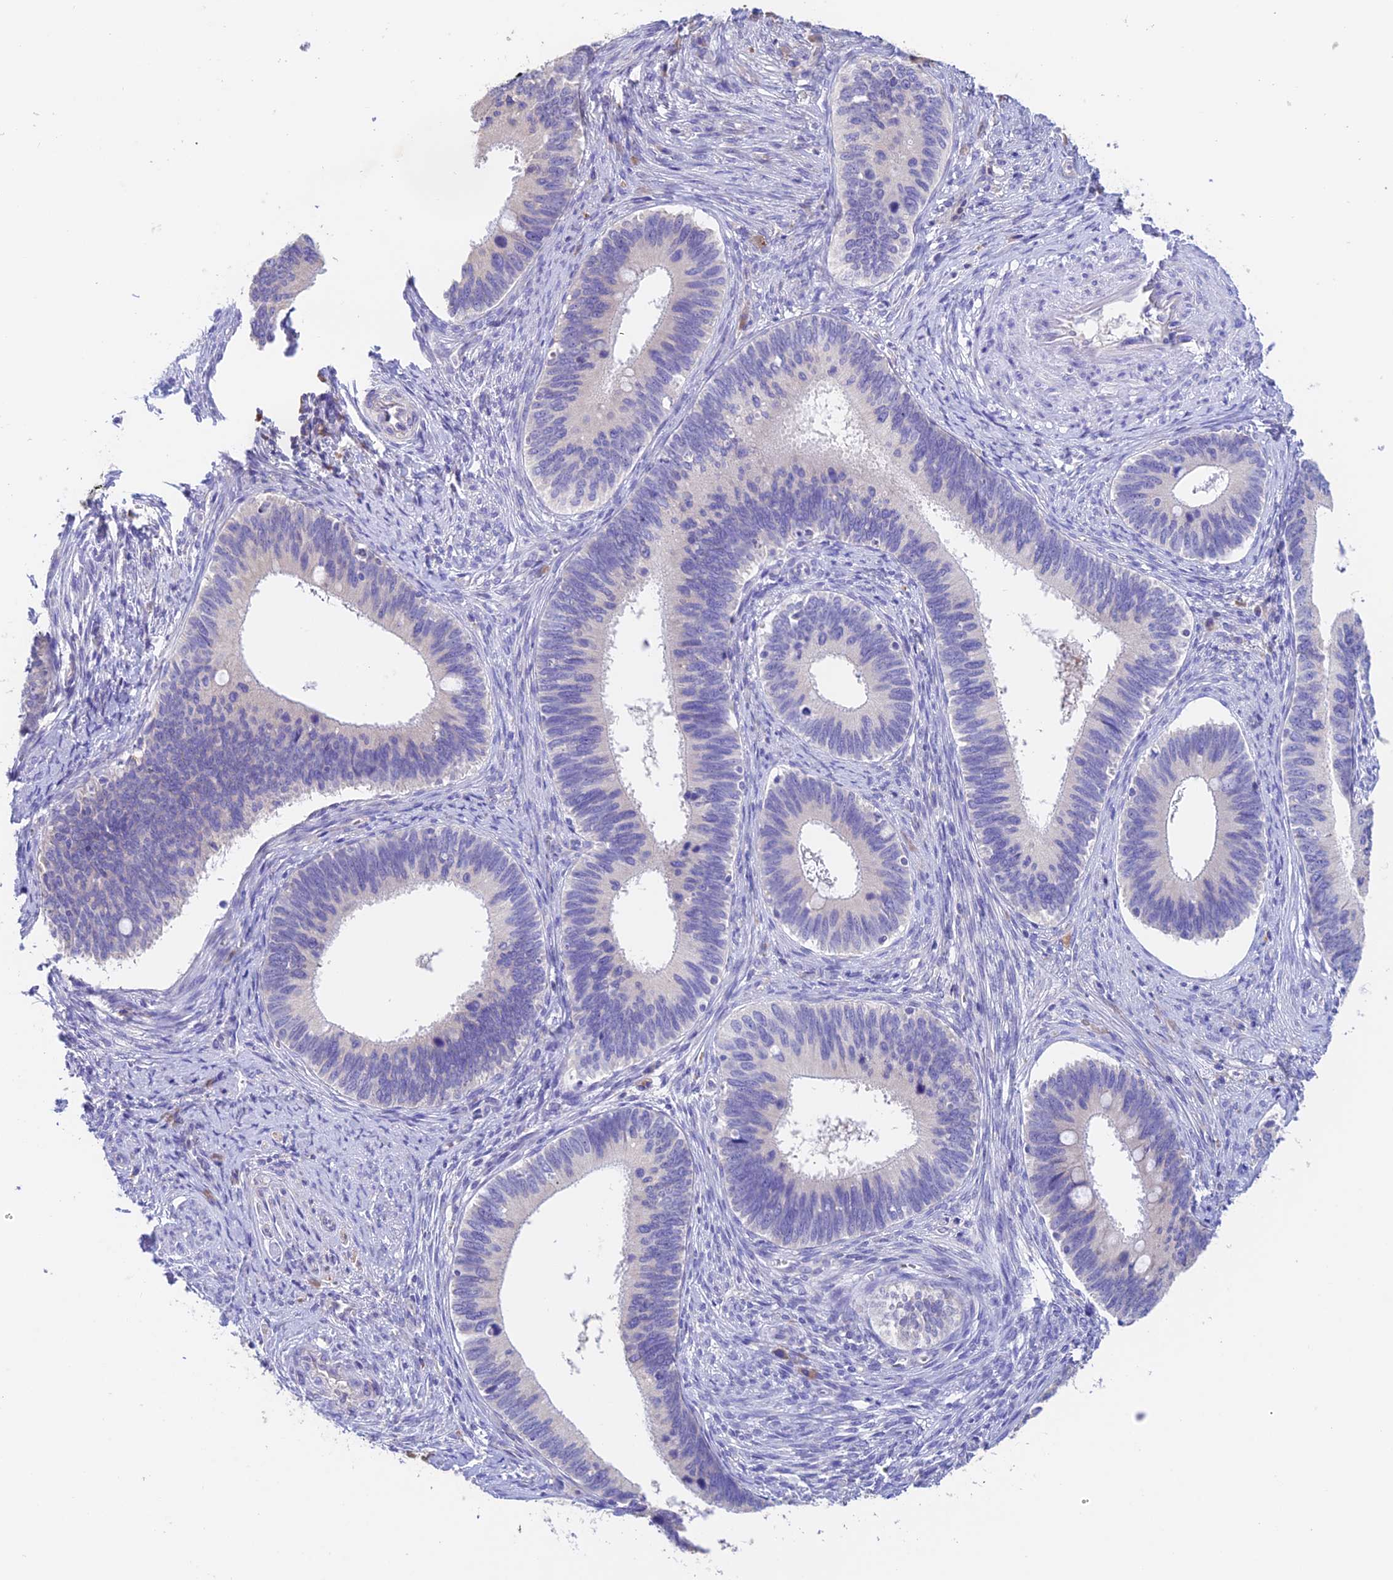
{"staining": {"intensity": "negative", "quantity": "none", "location": "none"}, "tissue": "cervical cancer", "cell_type": "Tumor cells", "image_type": "cancer", "snomed": [{"axis": "morphology", "description": "Adenocarcinoma, NOS"}, {"axis": "topography", "description": "Cervix"}], "caption": "Cervical adenocarcinoma stained for a protein using immunohistochemistry demonstrates no expression tumor cells.", "gene": "EMC3", "patient": {"sex": "female", "age": 42}}